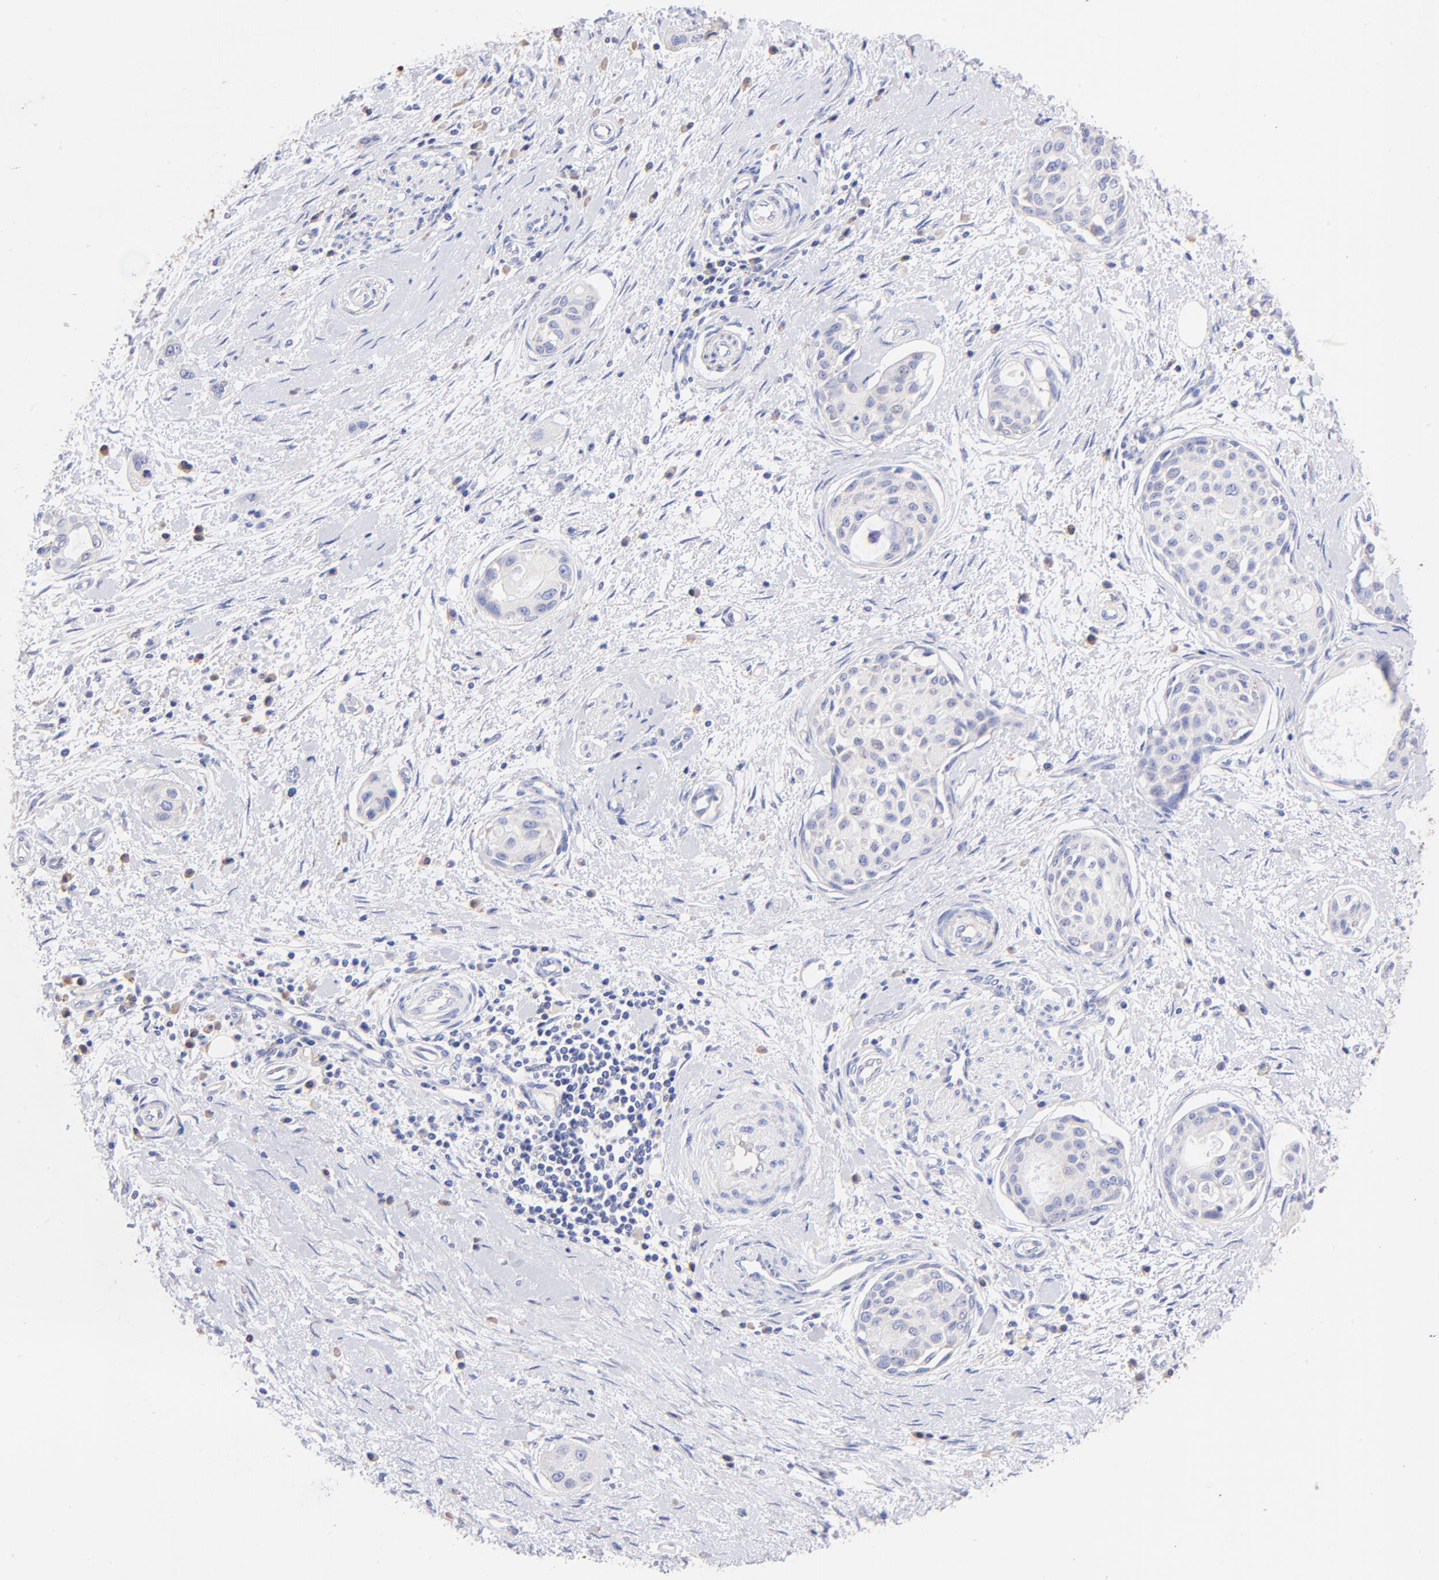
{"staining": {"intensity": "negative", "quantity": "none", "location": "none"}, "tissue": "pancreatic cancer", "cell_type": "Tumor cells", "image_type": "cancer", "snomed": [{"axis": "morphology", "description": "Adenocarcinoma, NOS"}, {"axis": "topography", "description": "Pancreas"}], "caption": "This is an immunohistochemistry (IHC) image of human pancreatic cancer (adenocarcinoma). There is no positivity in tumor cells.", "gene": "RPL30", "patient": {"sex": "female", "age": 60}}